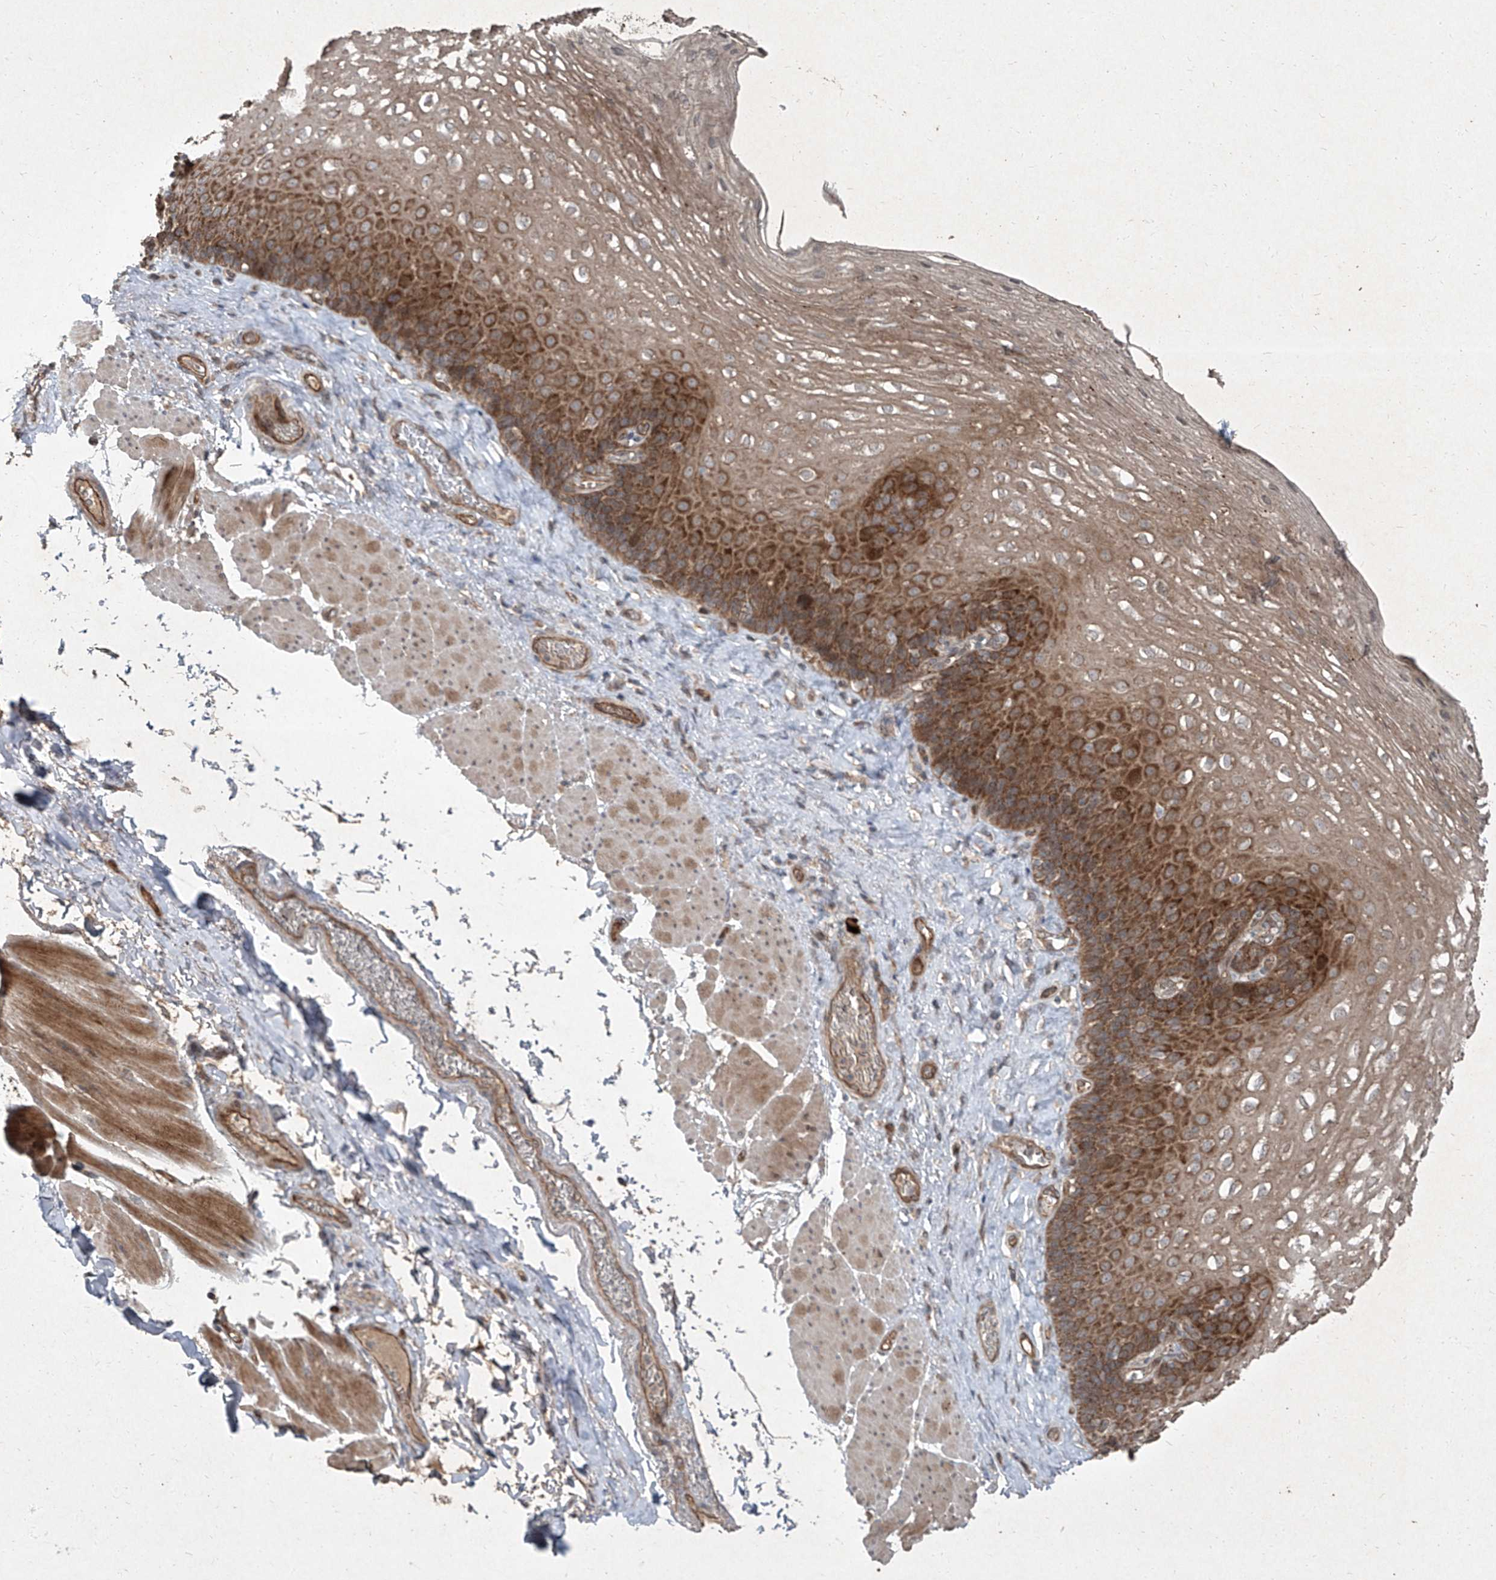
{"staining": {"intensity": "strong", "quantity": ">75%", "location": "cytoplasmic/membranous"}, "tissue": "esophagus", "cell_type": "Squamous epithelial cells", "image_type": "normal", "snomed": [{"axis": "morphology", "description": "Normal tissue, NOS"}, {"axis": "topography", "description": "Esophagus"}], "caption": "Immunohistochemical staining of benign esophagus exhibits strong cytoplasmic/membranous protein staining in approximately >75% of squamous epithelial cells.", "gene": "CCN1", "patient": {"sex": "female", "age": 66}}